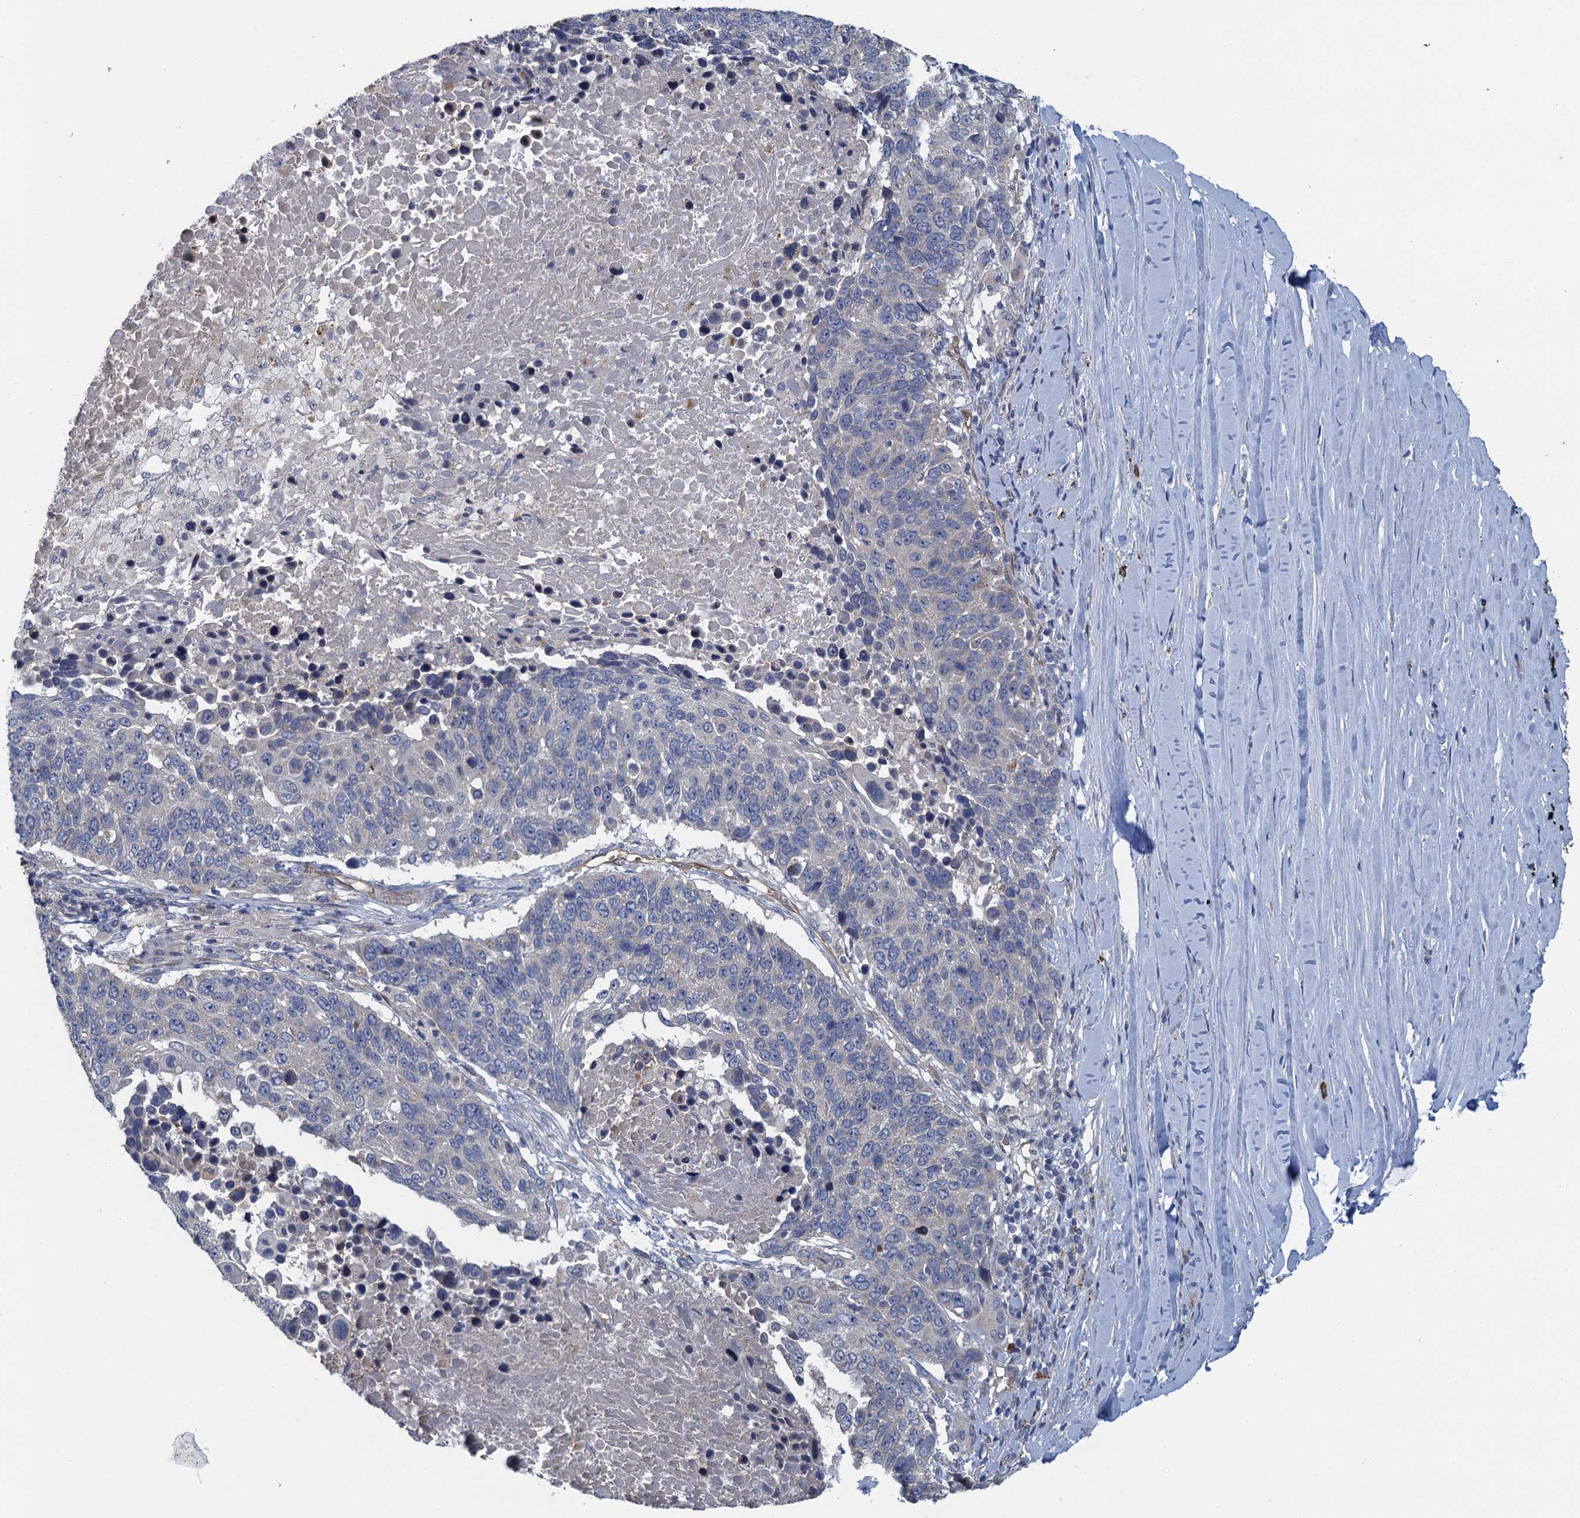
{"staining": {"intensity": "negative", "quantity": "none", "location": "none"}, "tissue": "lung cancer", "cell_type": "Tumor cells", "image_type": "cancer", "snomed": [{"axis": "morphology", "description": "Normal tissue, NOS"}, {"axis": "morphology", "description": "Squamous cell carcinoma, NOS"}, {"axis": "topography", "description": "Lymph node"}, {"axis": "topography", "description": "Lung"}], "caption": "This is a image of immunohistochemistry (IHC) staining of lung squamous cell carcinoma, which shows no staining in tumor cells.", "gene": "KBTBD8", "patient": {"sex": "male", "age": 66}}